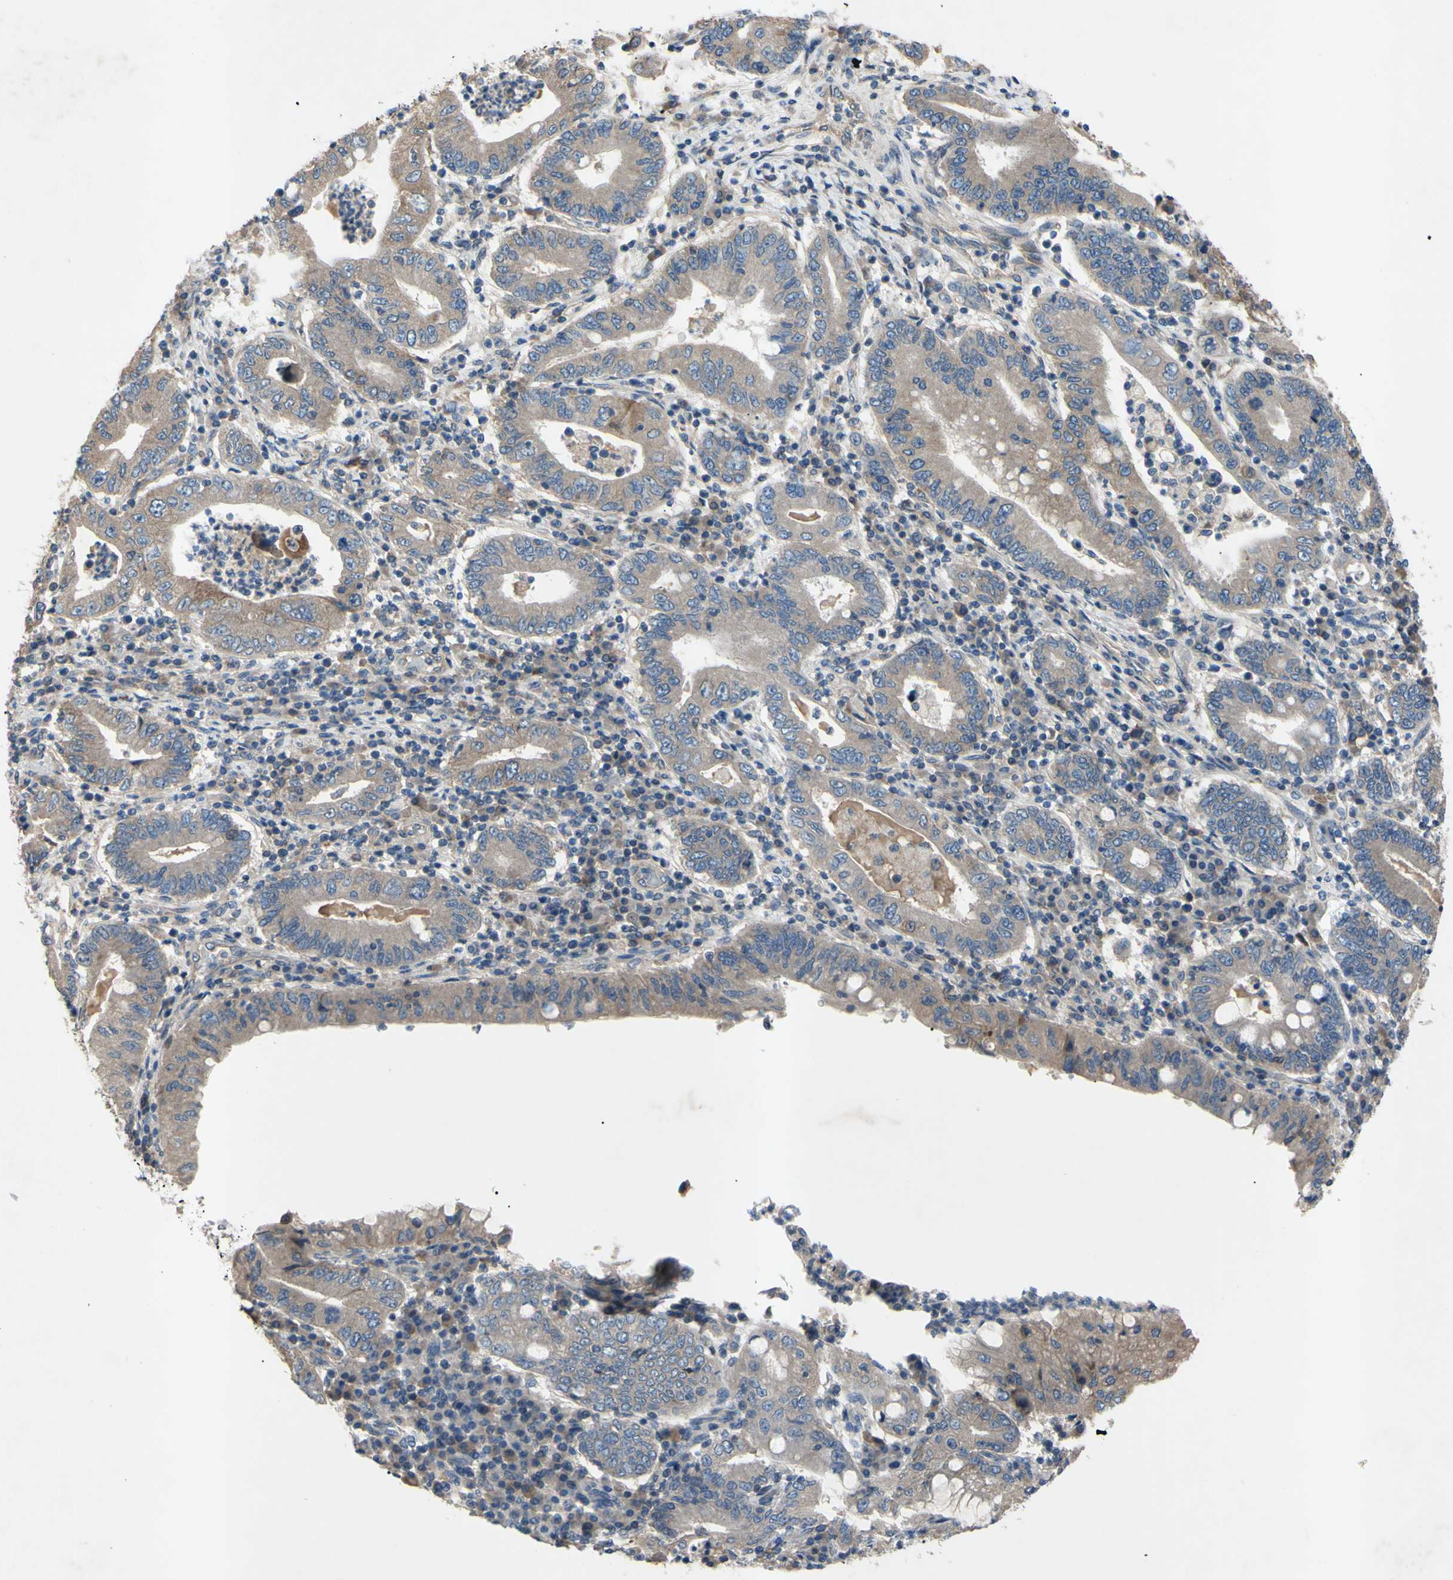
{"staining": {"intensity": "weak", "quantity": ">75%", "location": "cytoplasmic/membranous"}, "tissue": "stomach cancer", "cell_type": "Tumor cells", "image_type": "cancer", "snomed": [{"axis": "morphology", "description": "Normal tissue, NOS"}, {"axis": "morphology", "description": "Adenocarcinoma, NOS"}, {"axis": "topography", "description": "Esophagus"}, {"axis": "topography", "description": "Stomach, upper"}, {"axis": "topography", "description": "Peripheral nerve tissue"}], "caption": "This histopathology image shows immunohistochemistry staining of human stomach cancer (adenocarcinoma), with low weak cytoplasmic/membranous expression in approximately >75% of tumor cells.", "gene": "HILPDA", "patient": {"sex": "male", "age": 62}}